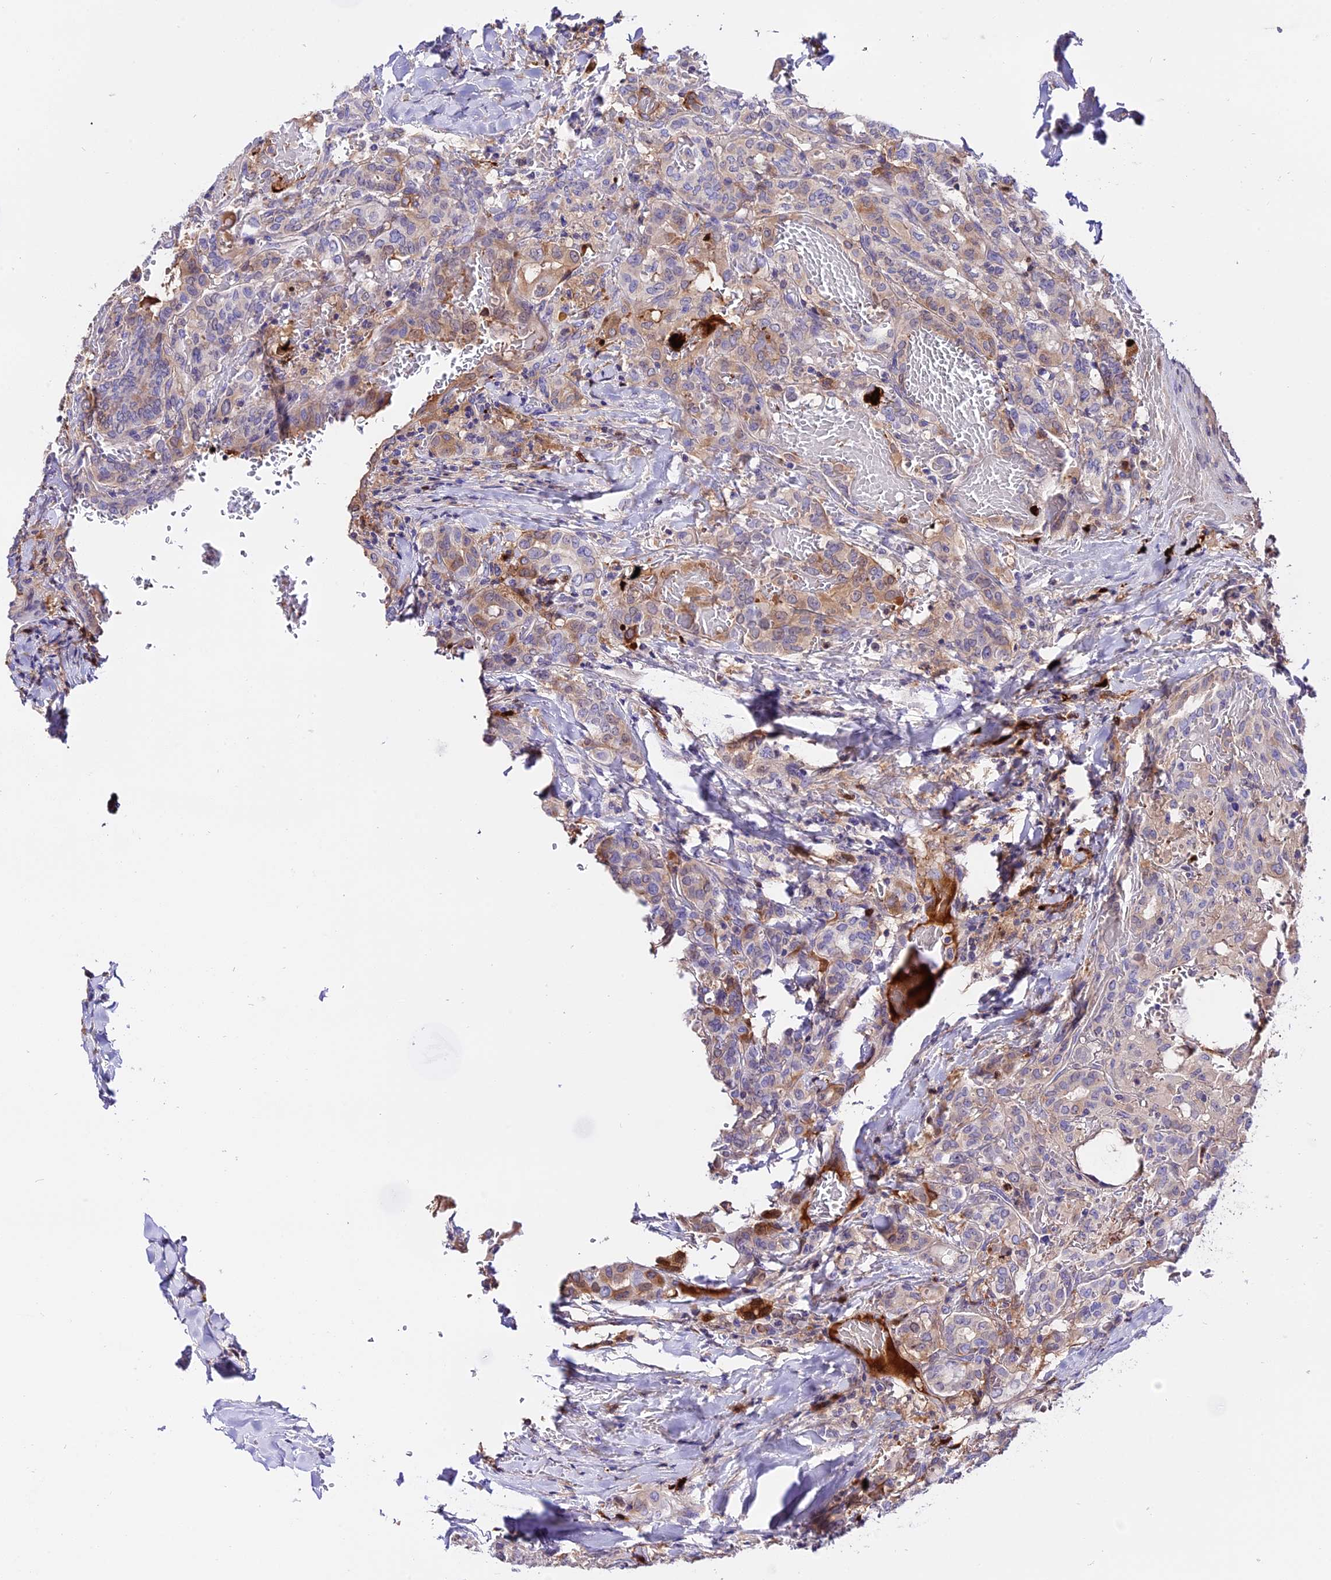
{"staining": {"intensity": "moderate", "quantity": "<25%", "location": "cytoplasmic/membranous"}, "tissue": "thyroid cancer", "cell_type": "Tumor cells", "image_type": "cancer", "snomed": [{"axis": "morphology", "description": "Papillary adenocarcinoma, NOS"}, {"axis": "topography", "description": "Thyroid gland"}], "caption": "Papillary adenocarcinoma (thyroid) stained with a brown dye displays moderate cytoplasmic/membranous positive positivity in about <25% of tumor cells.", "gene": "MAP3K7CL", "patient": {"sex": "female", "age": 72}}